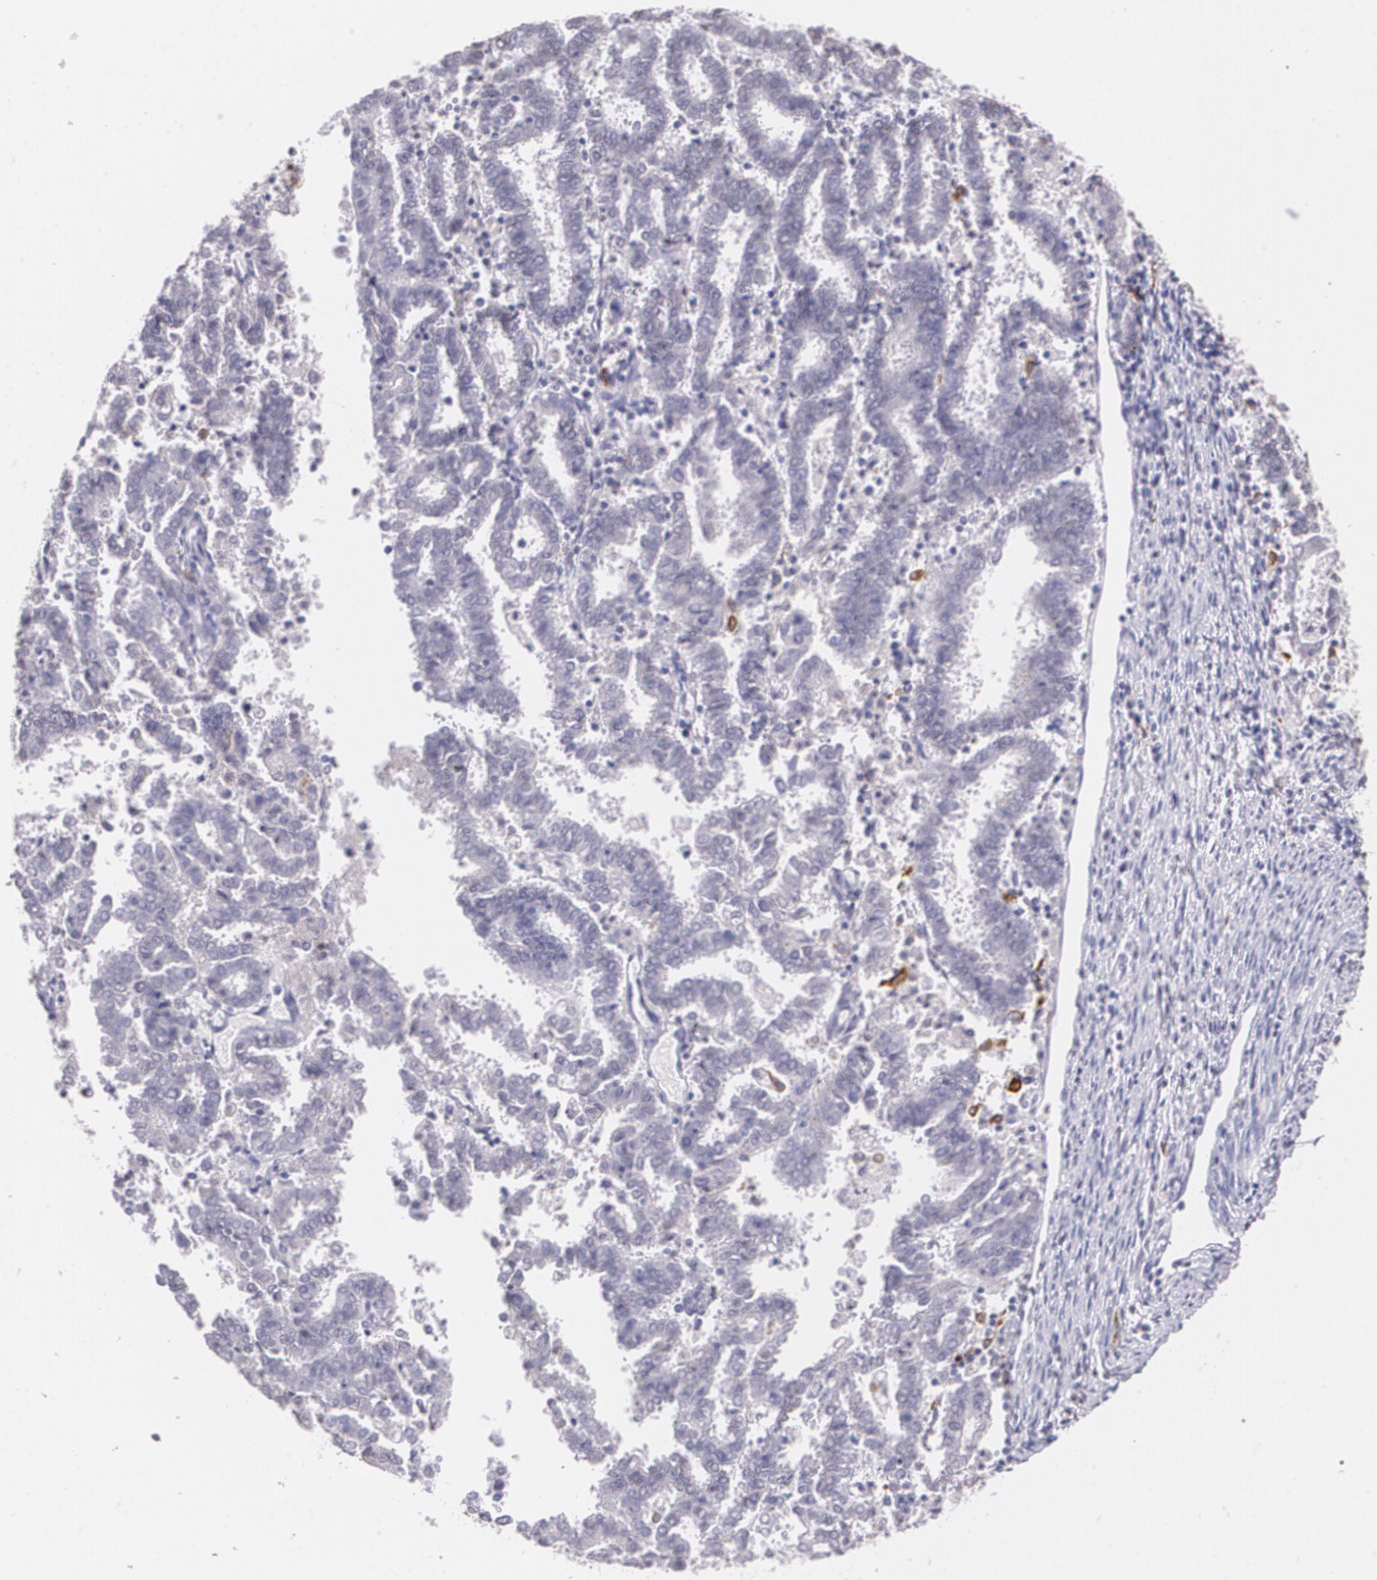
{"staining": {"intensity": "negative", "quantity": "none", "location": "none"}, "tissue": "endometrial cancer", "cell_type": "Tumor cells", "image_type": "cancer", "snomed": [{"axis": "morphology", "description": "Adenocarcinoma, NOS"}, {"axis": "topography", "description": "Uterus"}], "caption": "Tumor cells are negative for protein expression in human endometrial cancer.", "gene": "RTN1", "patient": {"sex": "female", "age": 83}}